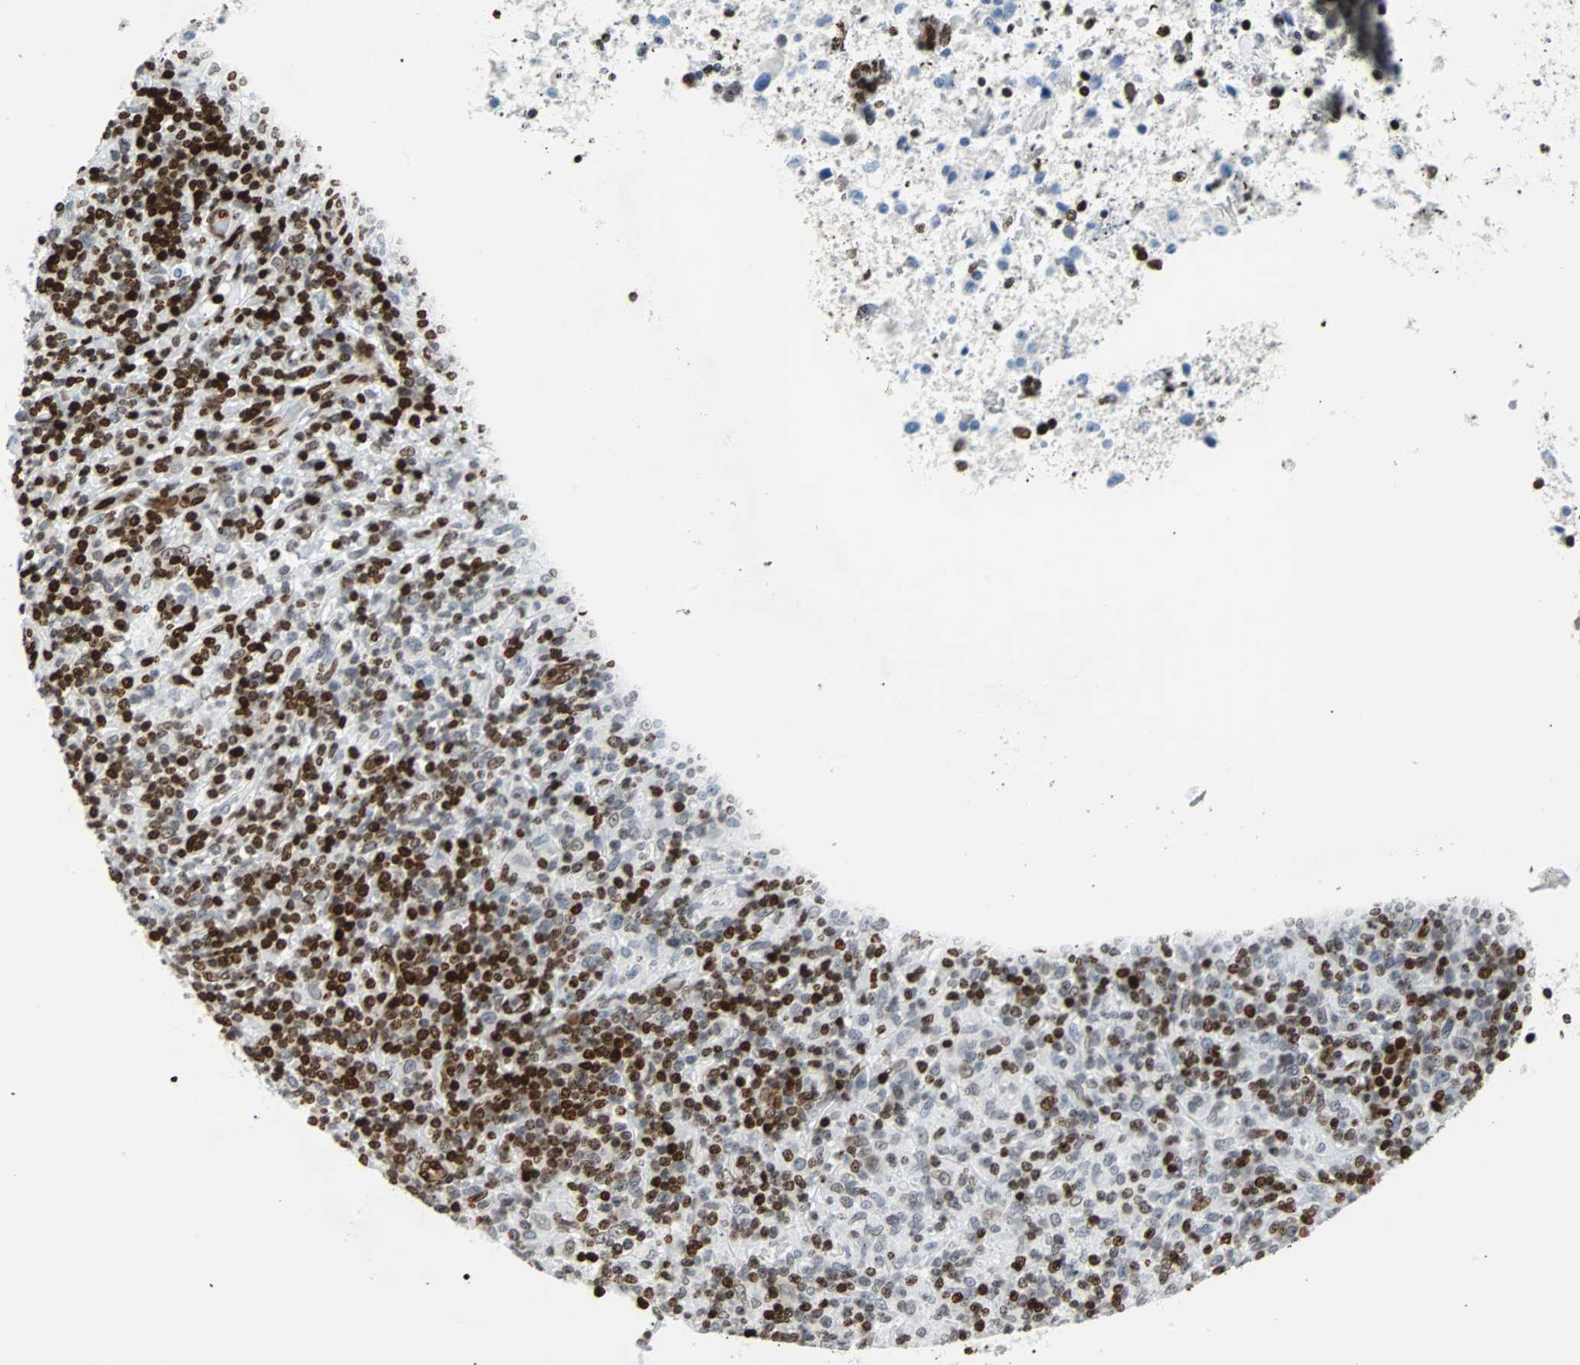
{"staining": {"intensity": "negative", "quantity": "none", "location": "none"}, "tissue": "lymphoma", "cell_type": "Tumor cells", "image_type": "cancer", "snomed": [{"axis": "morphology", "description": "Hodgkin's disease, NOS"}, {"axis": "topography", "description": "Lymph node"}], "caption": "An immunohistochemistry (IHC) micrograph of lymphoma is shown. There is no staining in tumor cells of lymphoma.", "gene": "ZNF131", "patient": {"sex": "male", "age": 70}}